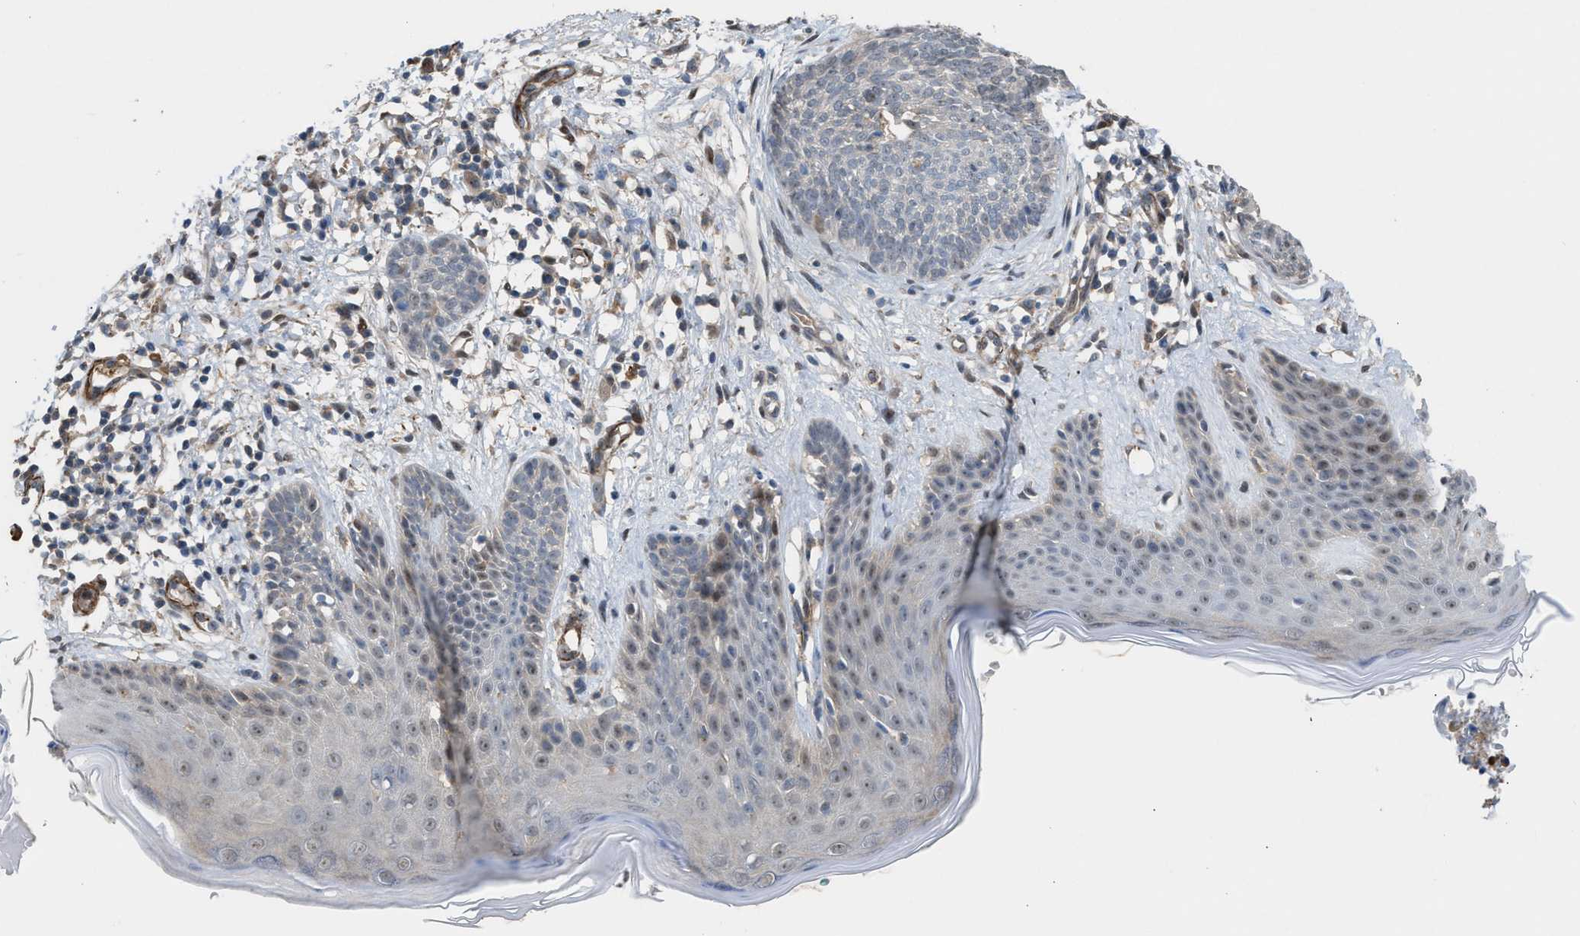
{"staining": {"intensity": "negative", "quantity": "none", "location": "none"}, "tissue": "skin cancer", "cell_type": "Tumor cells", "image_type": "cancer", "snomed": [{"axis": "morphology", "description": "Basal cell carcinoma"}, {"axis": "topography", "description": "Skin"}], "caption": "DAB immunohistochemical staining of human skin basal cell carcinoma shows no significant staining in tumor cells. Nuclei are stained in blue.", "gene": "NQO2", "patient": {"sex": "female", "age": 59}}